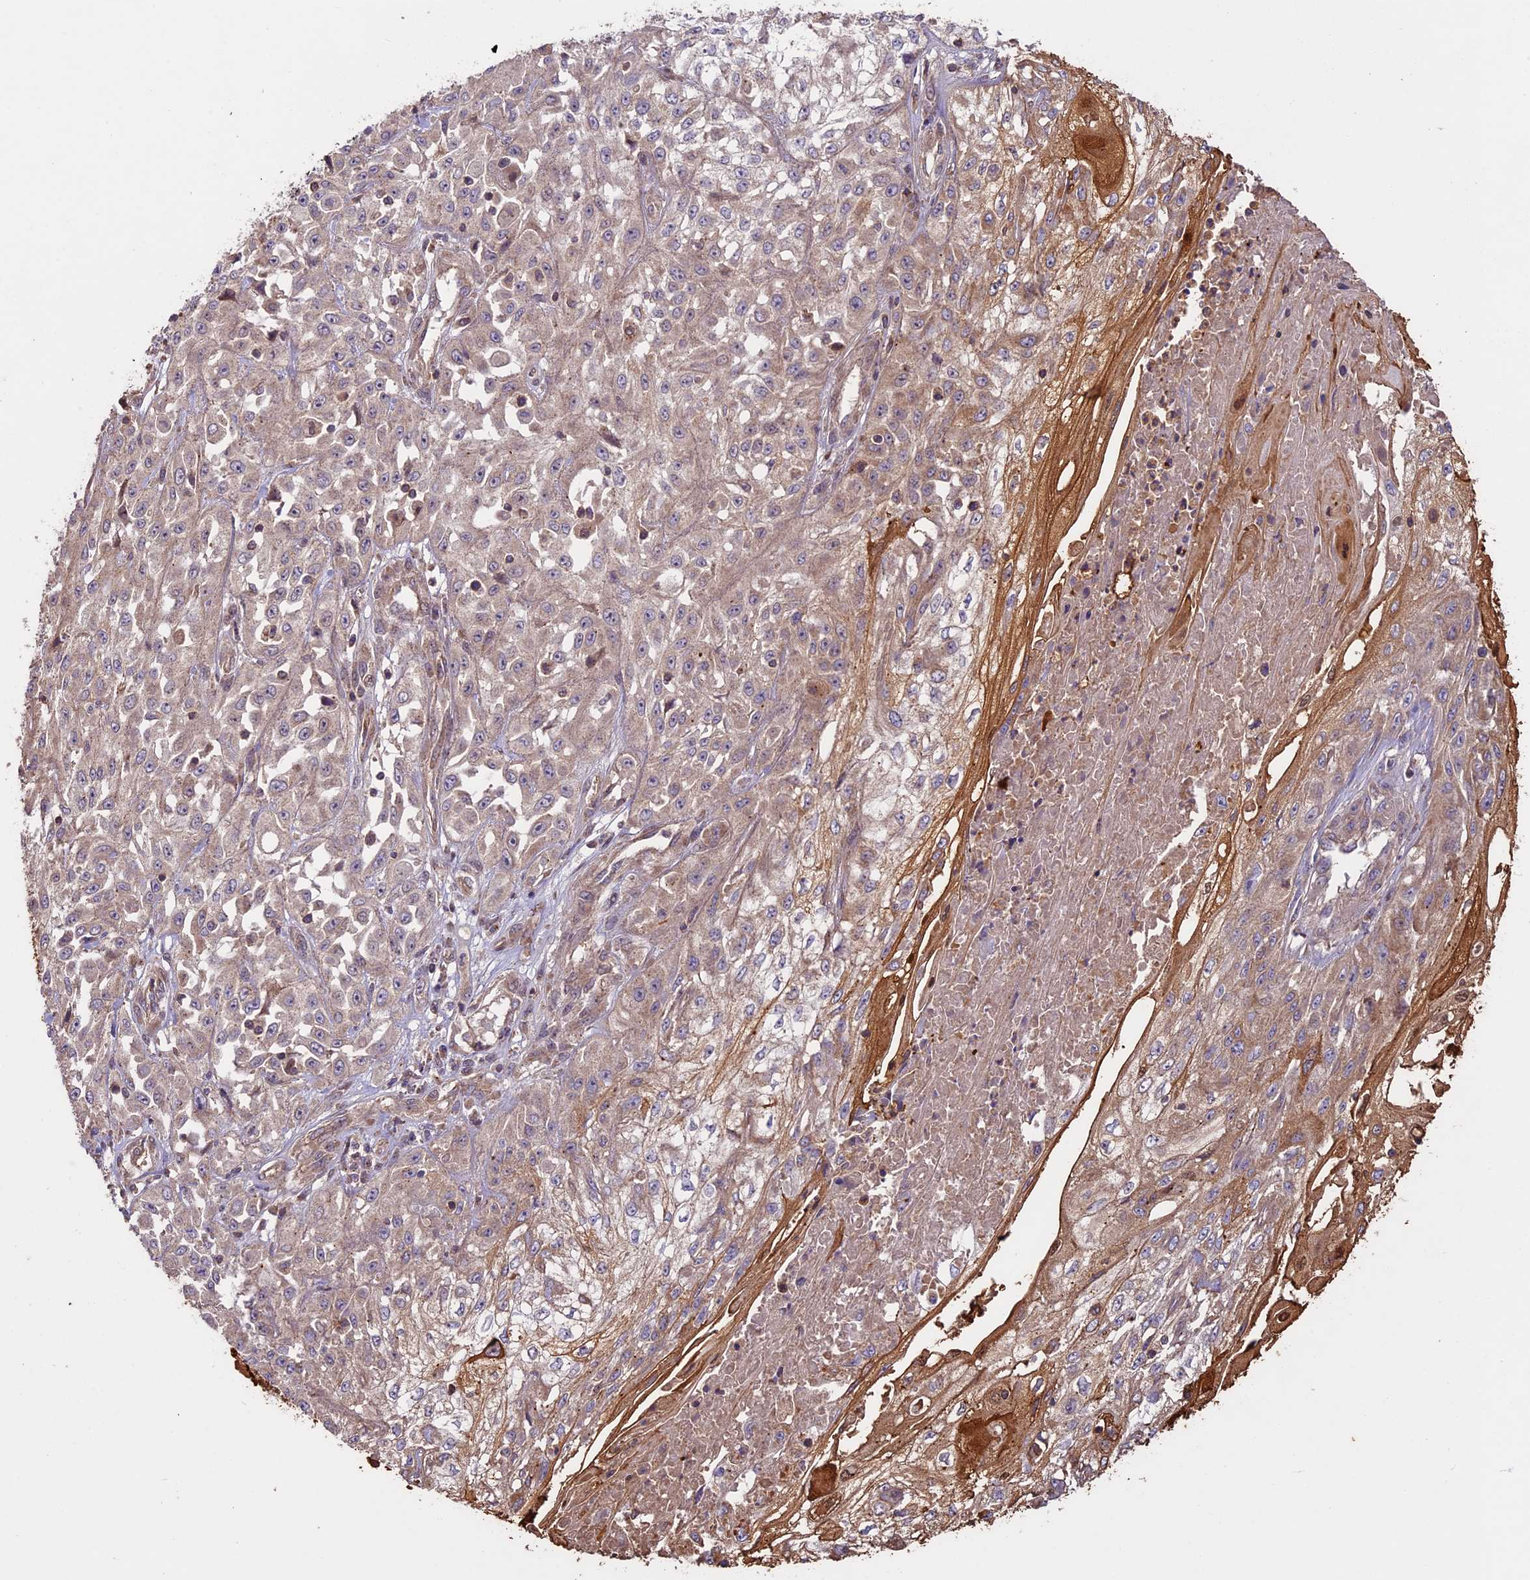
{"staining": {"intensity": "moderate", "quantity": "<25%", "location": "cytoplasmic/membranous"}, "tissue": "skin cancer", "cell_type": "Tumor cells", "image_type": "cancer", "snomed": [{"axis": "morphology", "description": "Squamous cell carcinoma, NOS"}, {"axis": "morphology", "description": "Squamous cell carcinoma, metastatic, NOS"}, {"axis": "topography", "description": "Skin"}, {"axis": "topography", "description": "Lymph node"}], "caption": "The immunohistochemical stain shows moderate cytoplasmic/membranous staining in tumor cells of skin cancer (metastatic squamous cell carcinoma) tissue.", "gene": "BCAS4", "patient": {"sex": "male", "age": 75}}